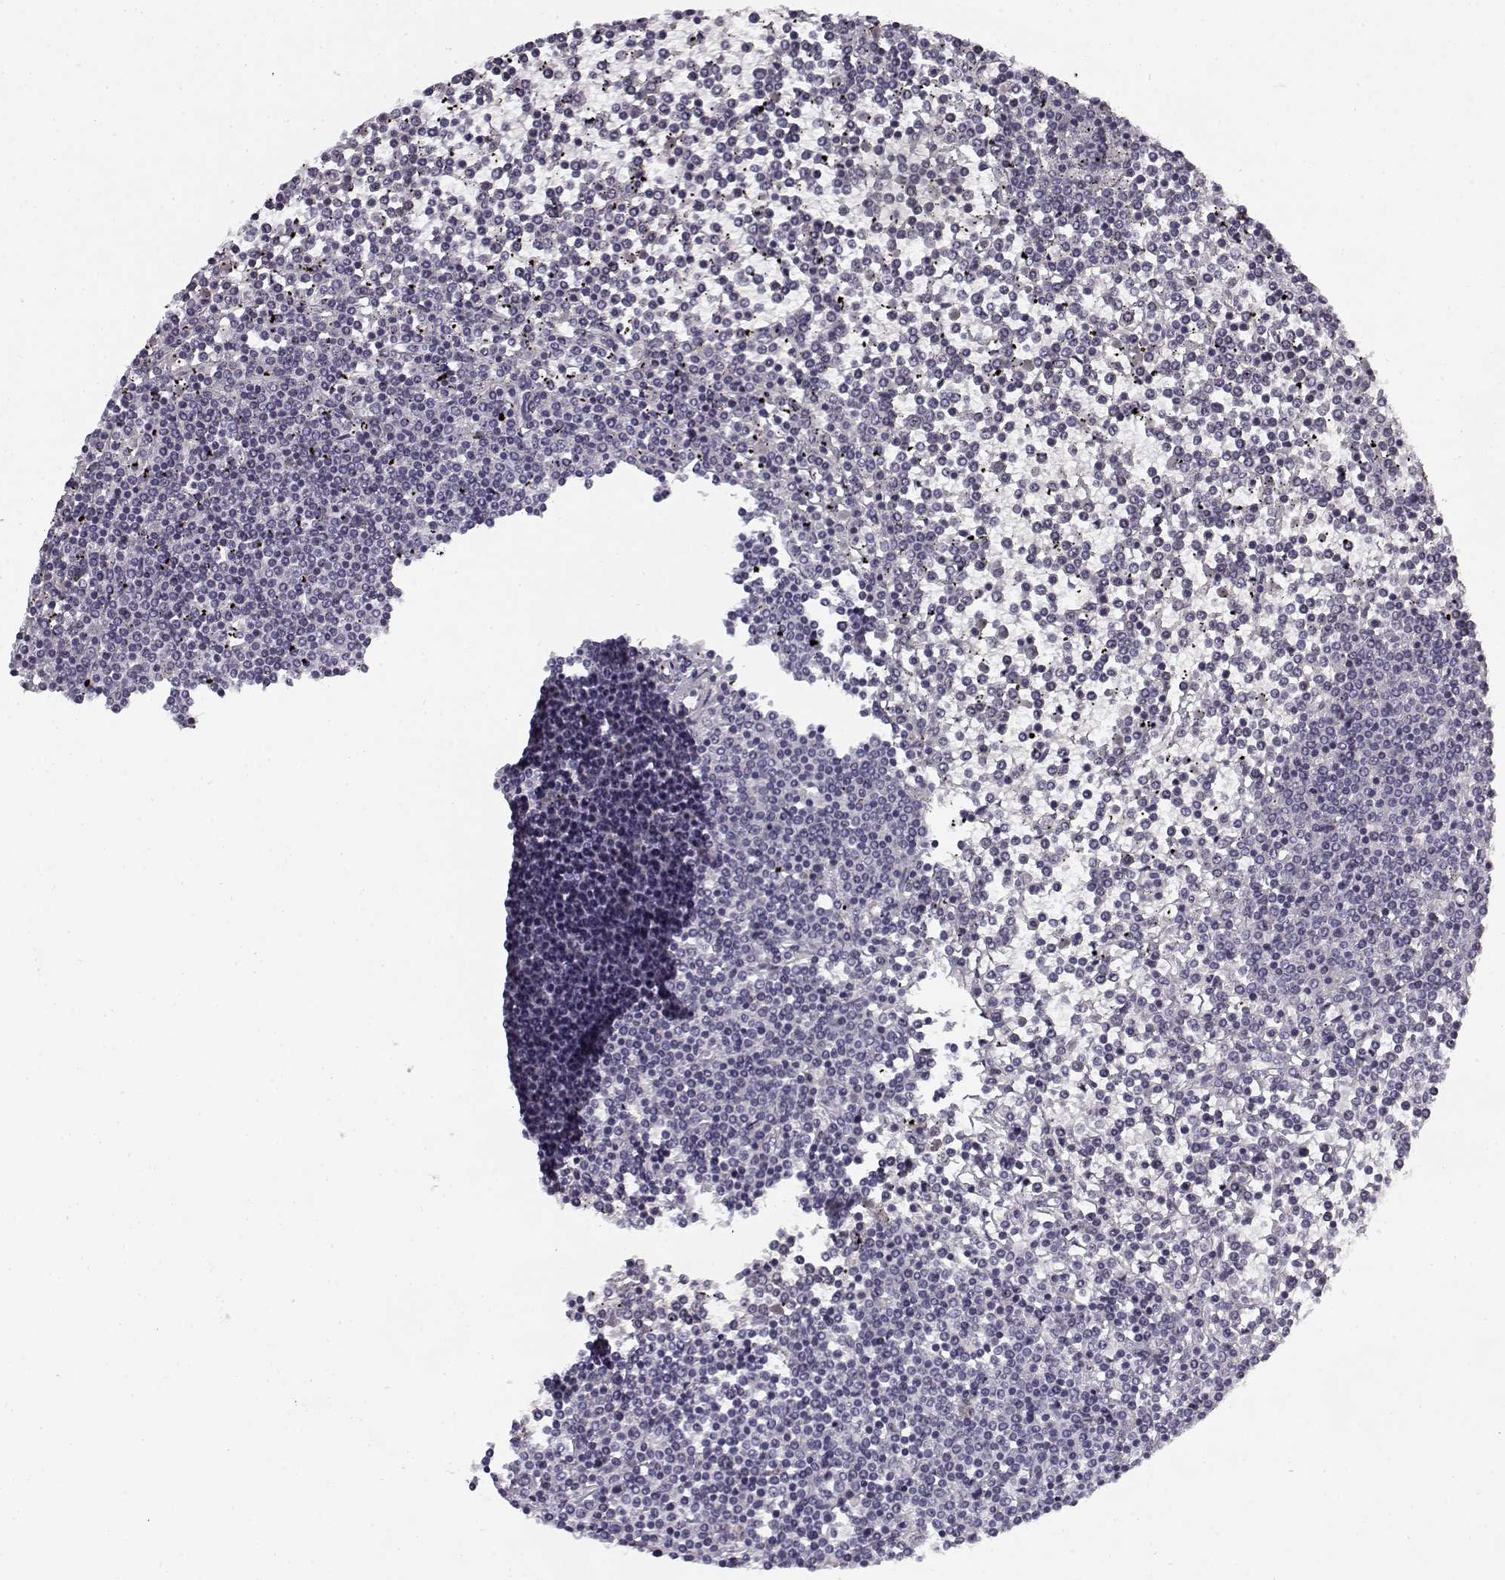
{"staining": {"intensity": "negative", "quantity": "none", "location": "none"}, "tissue": "lymphoma", "cell_type": "Tumor cells", "image_type": "cancer", "snomed": [{"axis": "morphology", "description": "Malignant lymphoma, non-Hodgkin's type, Low grade"}, {"axis": "topography", "description": "Spleen"}], "caption": "Protein analysis of lymphoma displays no significant staining in tumor cells.", "gene": "SNCA", "patient": {"sex": "female", "age": 19}}